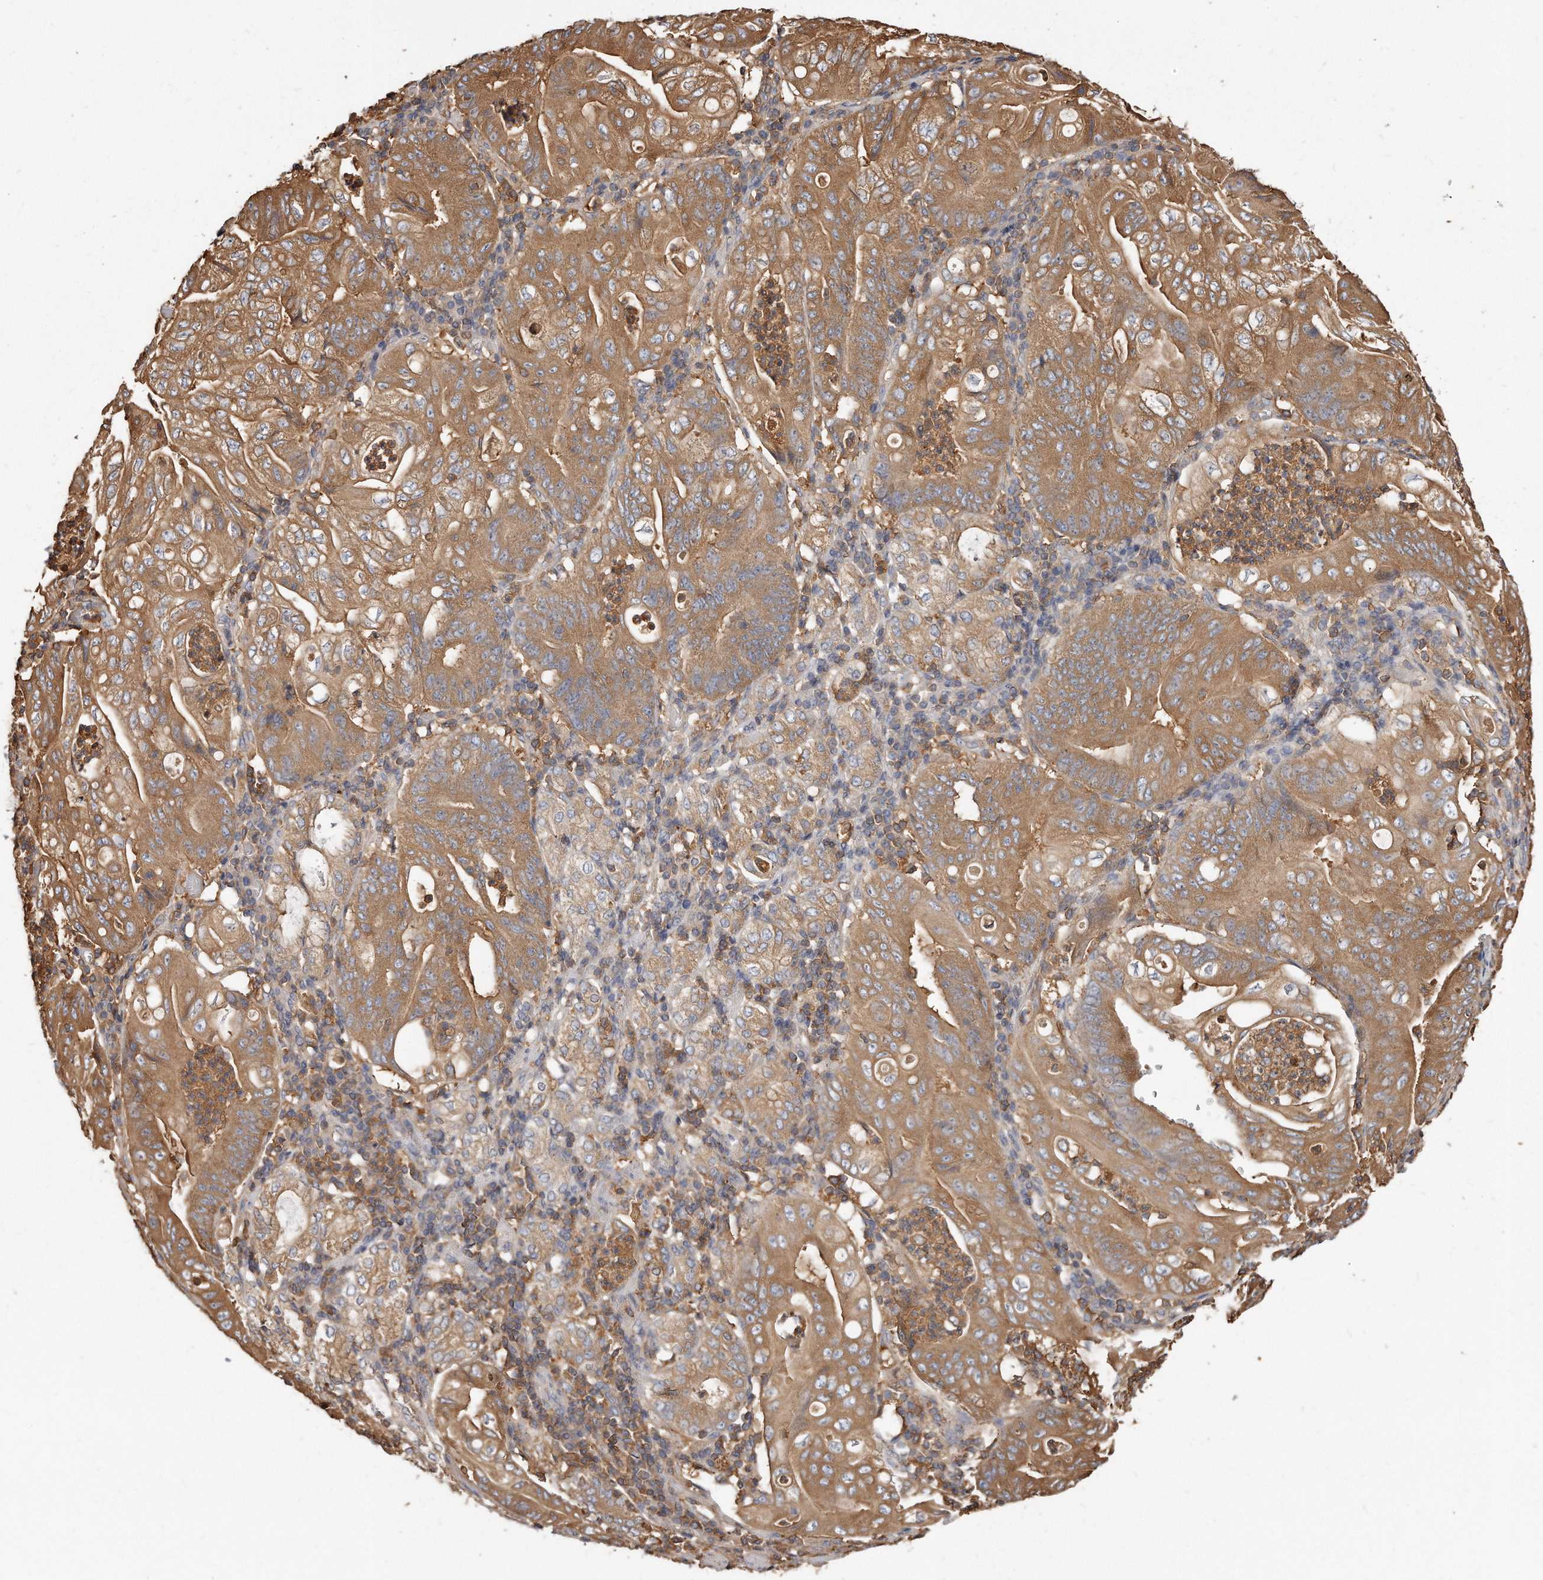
{"staining": {"intensity": "moderate", "quantity": ">75%", "location": "cytoplasmic/membranous"}, "tissue": "stomach cancer", "cell_type": "Tumor cells", "image_type": "cancer", "snomed": [{"axis": "morphology", "description": "Adenocarcinoma, NOS"}, {"axis": "topography", "description": "Stomach"}], "caption": "A photomicrograph of stomach cancer (adenocarcinoma) stained for a protein demonstrates moderate cytoplasmic/membranous brown staining in tumor cells.", "gene": "CAP1", "patient": {"sex": "female", "age": 73}}